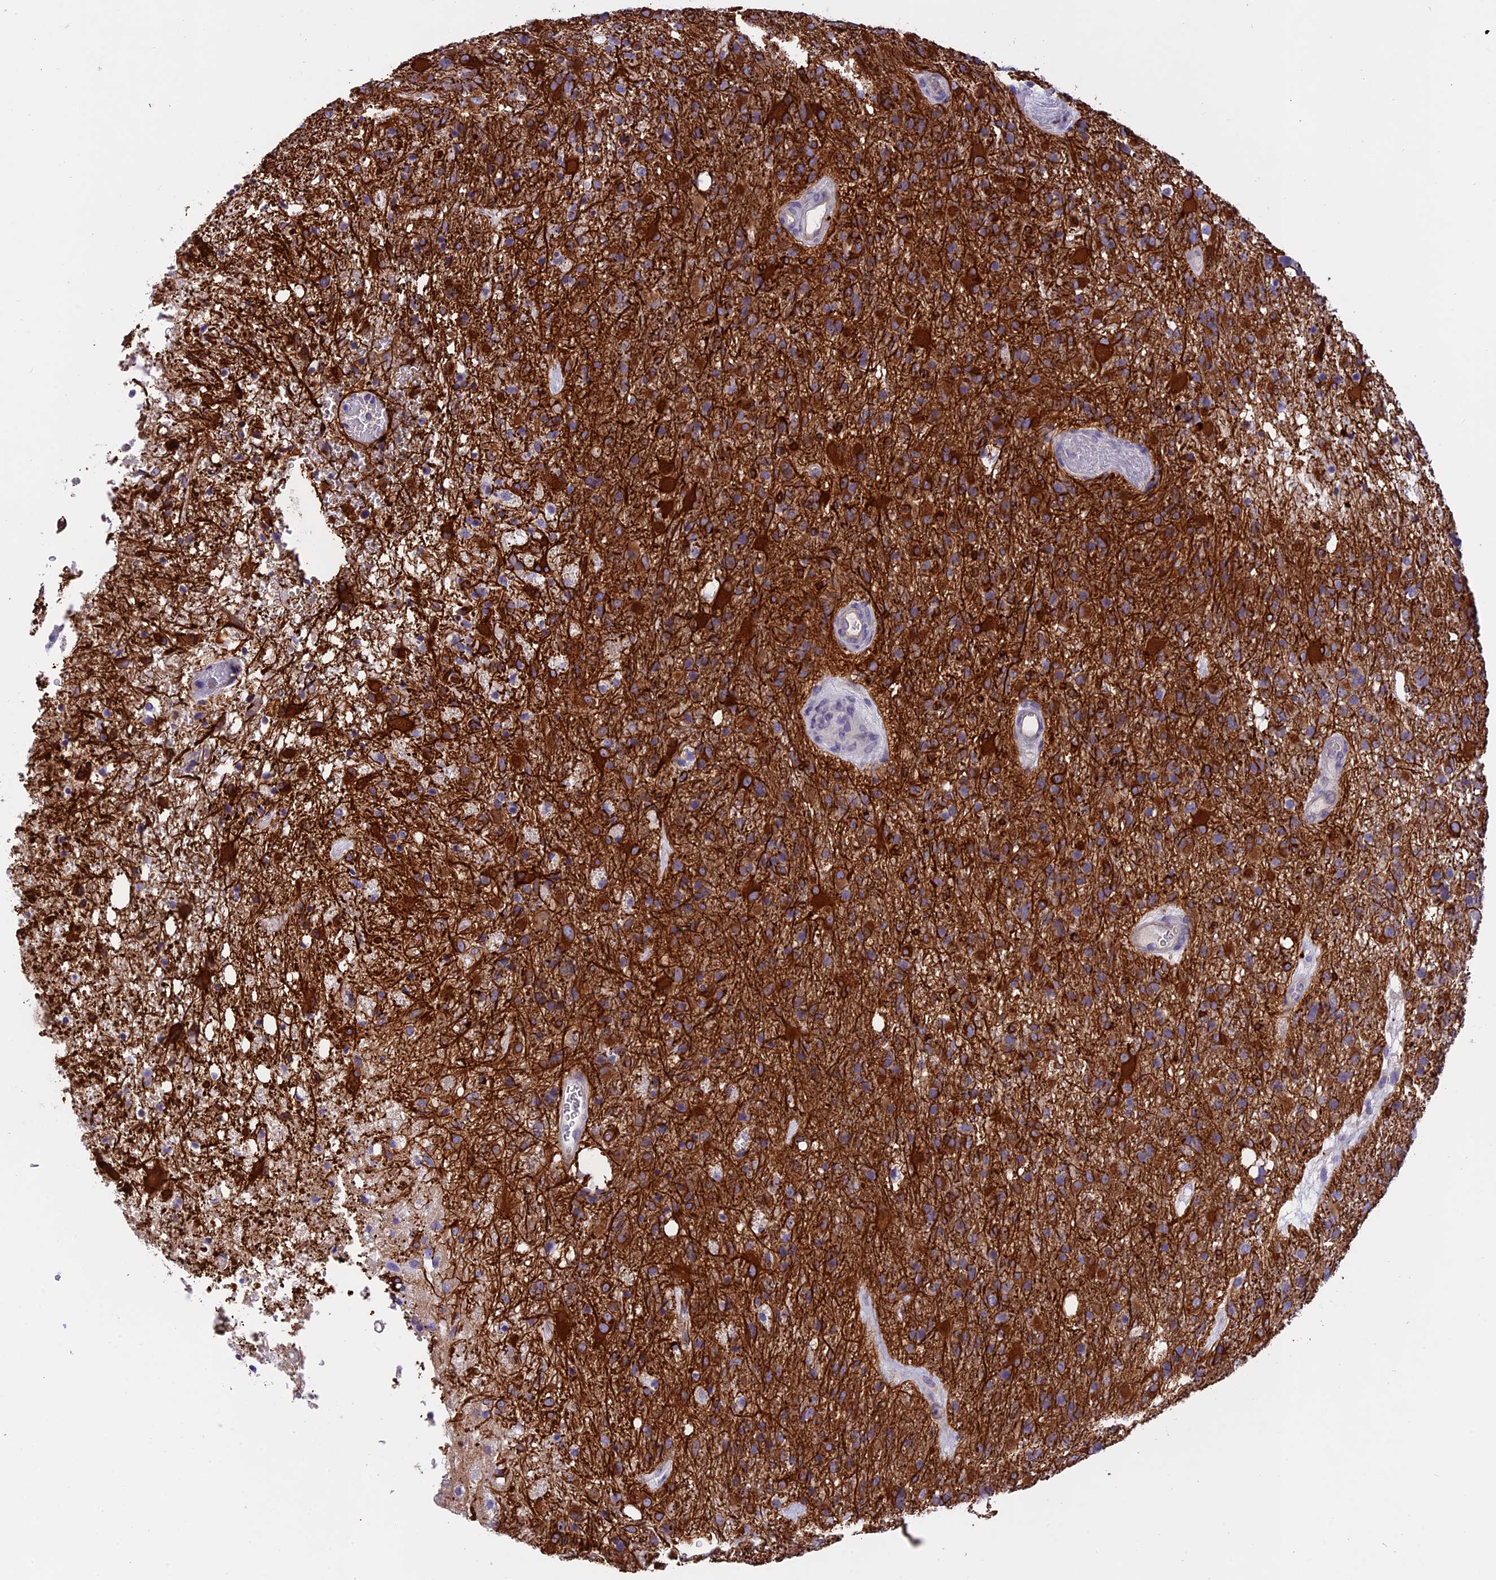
{"staining": {"intensity": "strong", "quantity": "<25%", "location": "cytoplasmic/membranous"}, "tissue": "glioma", "cell_type": "Tumor cells", "image_type": "cancer", "snomed": [{"axis": "morphology", "description": "Glioma, malignant, High grade"}, {"axis": "topography", "description": "Brain"}], "caption": "Immunohistochemistry (DAB) staining of glioma reveals strong cytoplasmic/membranous protein expression in about <25% of tumor cells.", "gene": "C17orf67", "patient": {"sex": "female", "age": 74}}